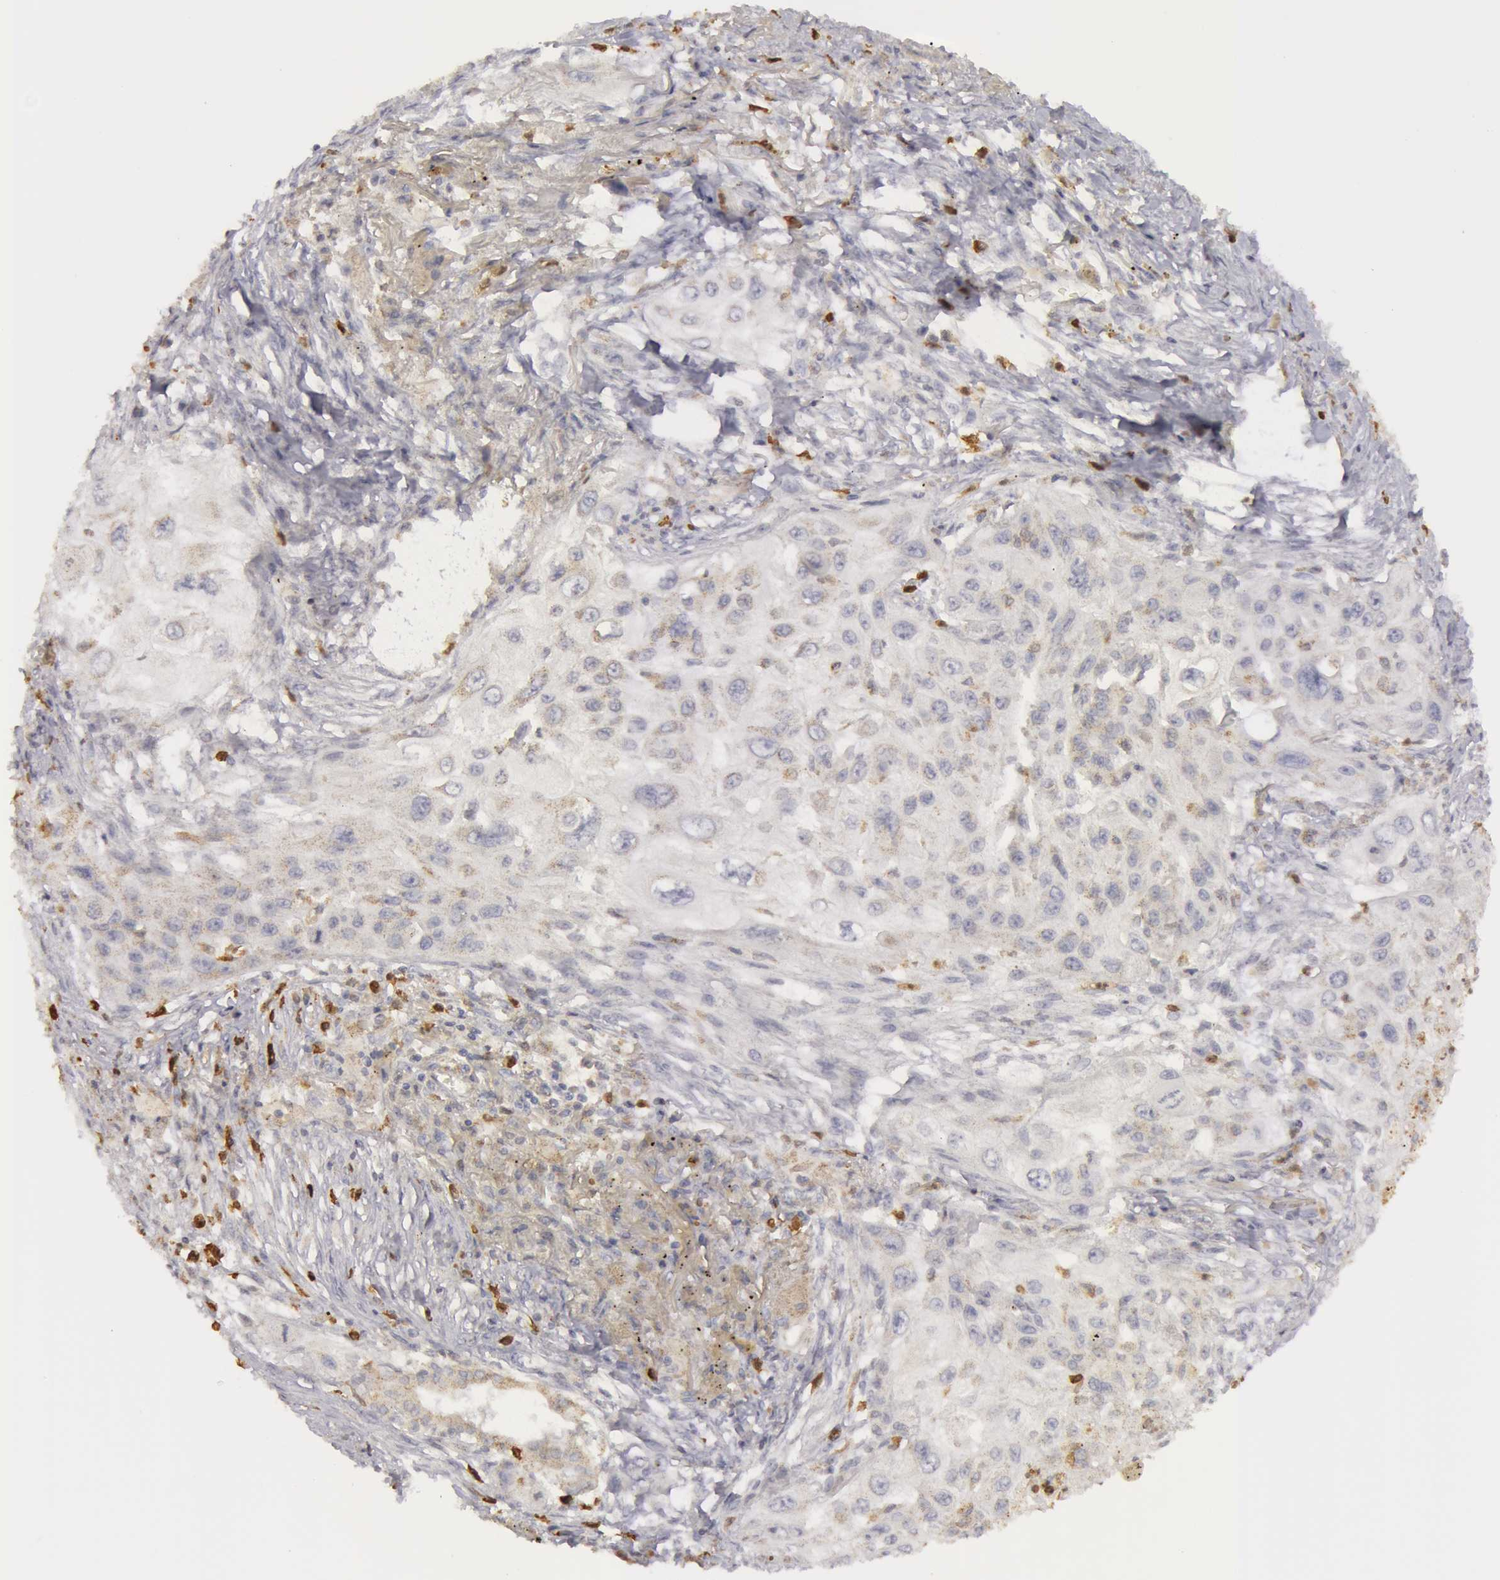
{"staining": {"intensity": "weak", "quantity": "25%-75%", "location": "cytoplasmic/membranous"}, "tissue": "lung cancer", "cell_type": "Tumor cells", "image_type": "cancer", "snomed": [{"axis": "morphology", "description": "Squamous cell carcinoma, NOS"}, {"axis": "topography", "description": "Lung"}], "caption": "A brown stain shows weak cytoplasmic/membranous positivity of a protein in human lung cancer tumor cells.", "gene": "CAT", "patient": {"sex": "male", "age": 71}}